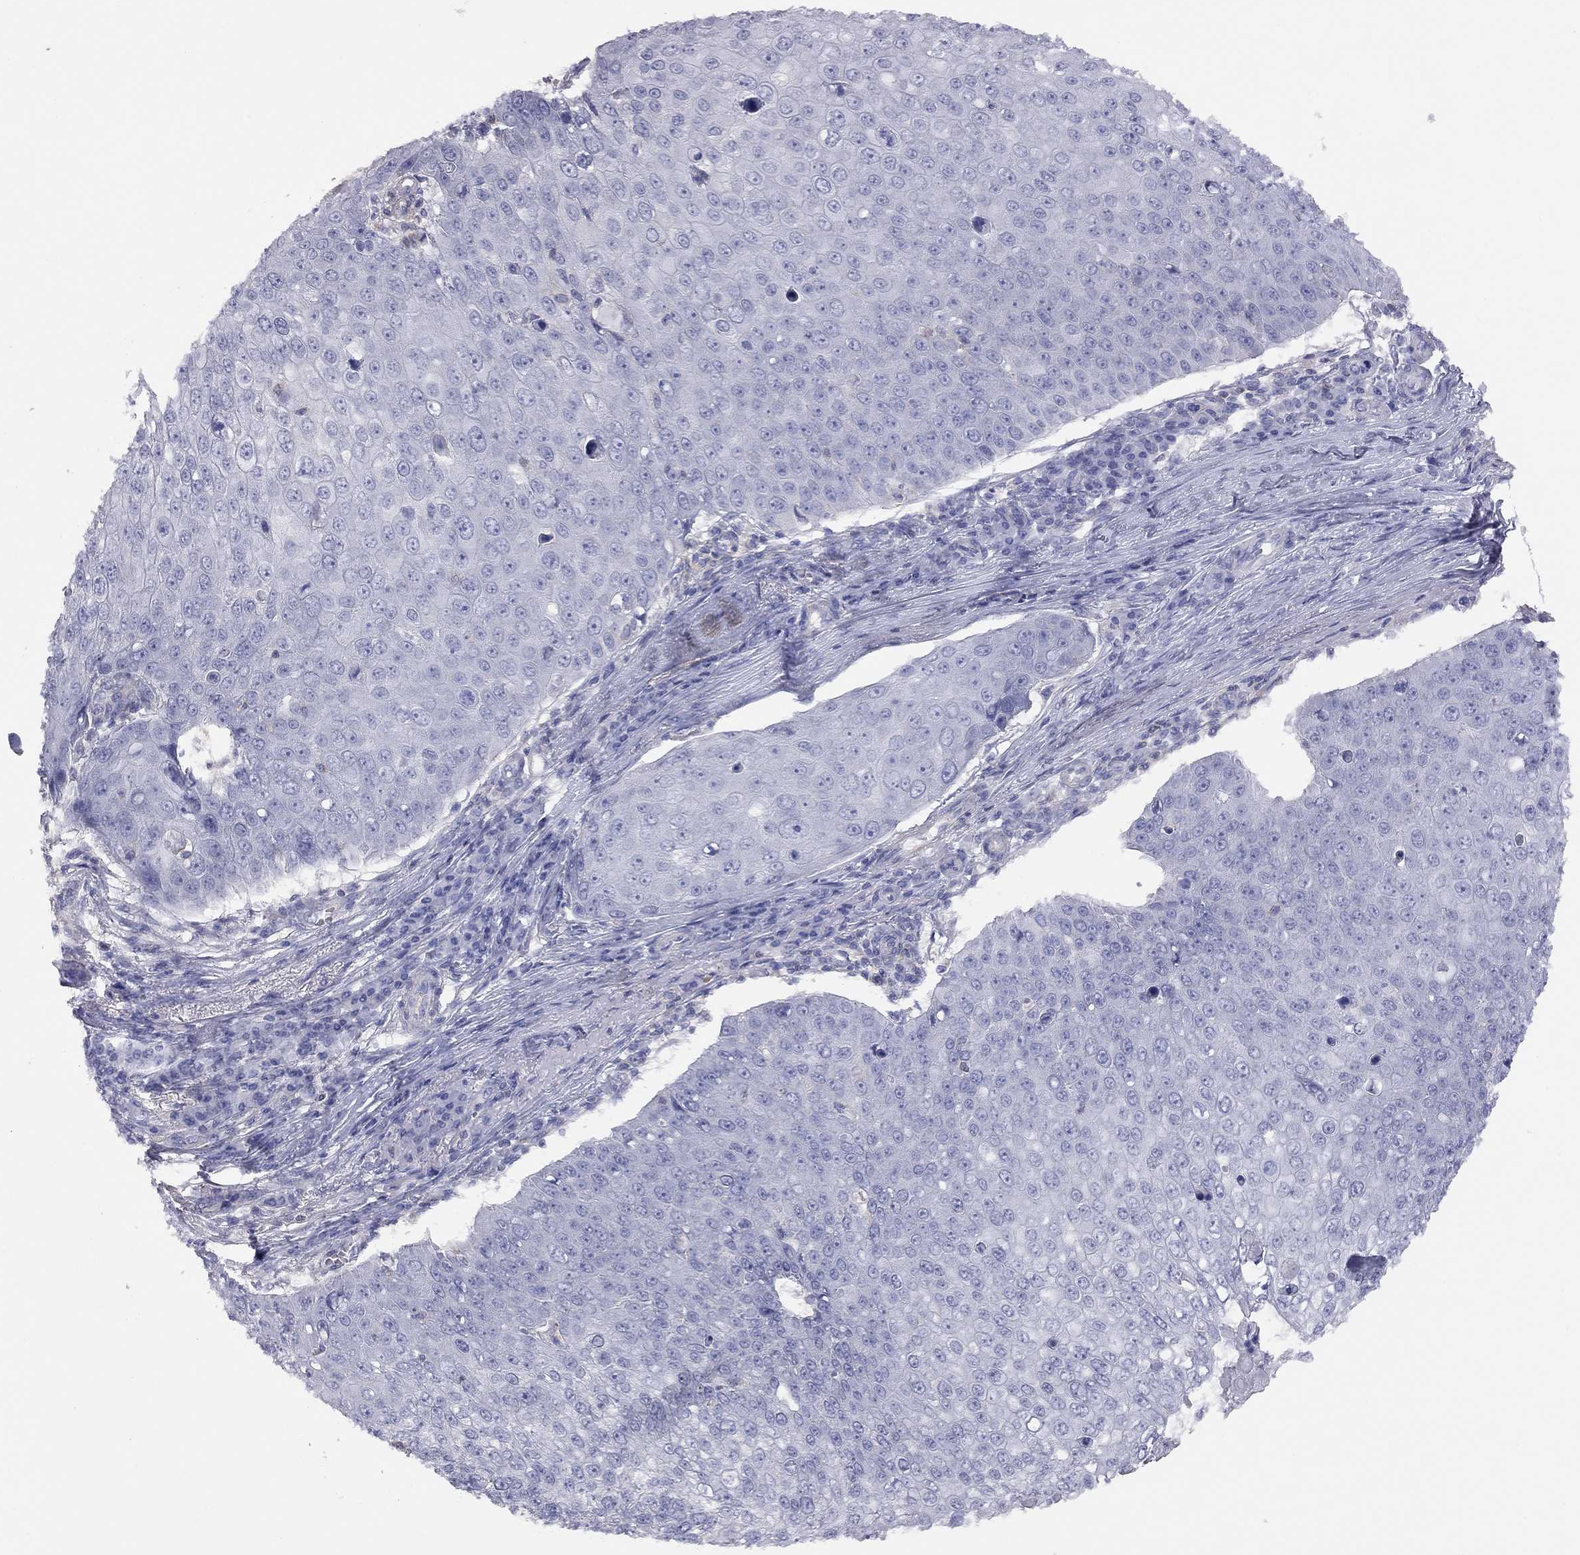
{"staining": {"intensity": "negative", "quantity": "none", "location": "none"}, "tissue": "skin cancer", "cell_type": "Tumor cells", "image_type": "cancer", "snomed": [{"axis": "morphology", "description": "Squamous cell carcinoma, NOS"}, {"axis": "topography", "description": "Skin"}], "caption": "Micrograph shows no protein positivity in tumor cells of skin cancer tissue. (Brightfield microscopy of DAB immunohistochemistry (IHC) at high magnification).", "gene": "ADCYAP1", "patient": {"sex": "male", "age": 71}}